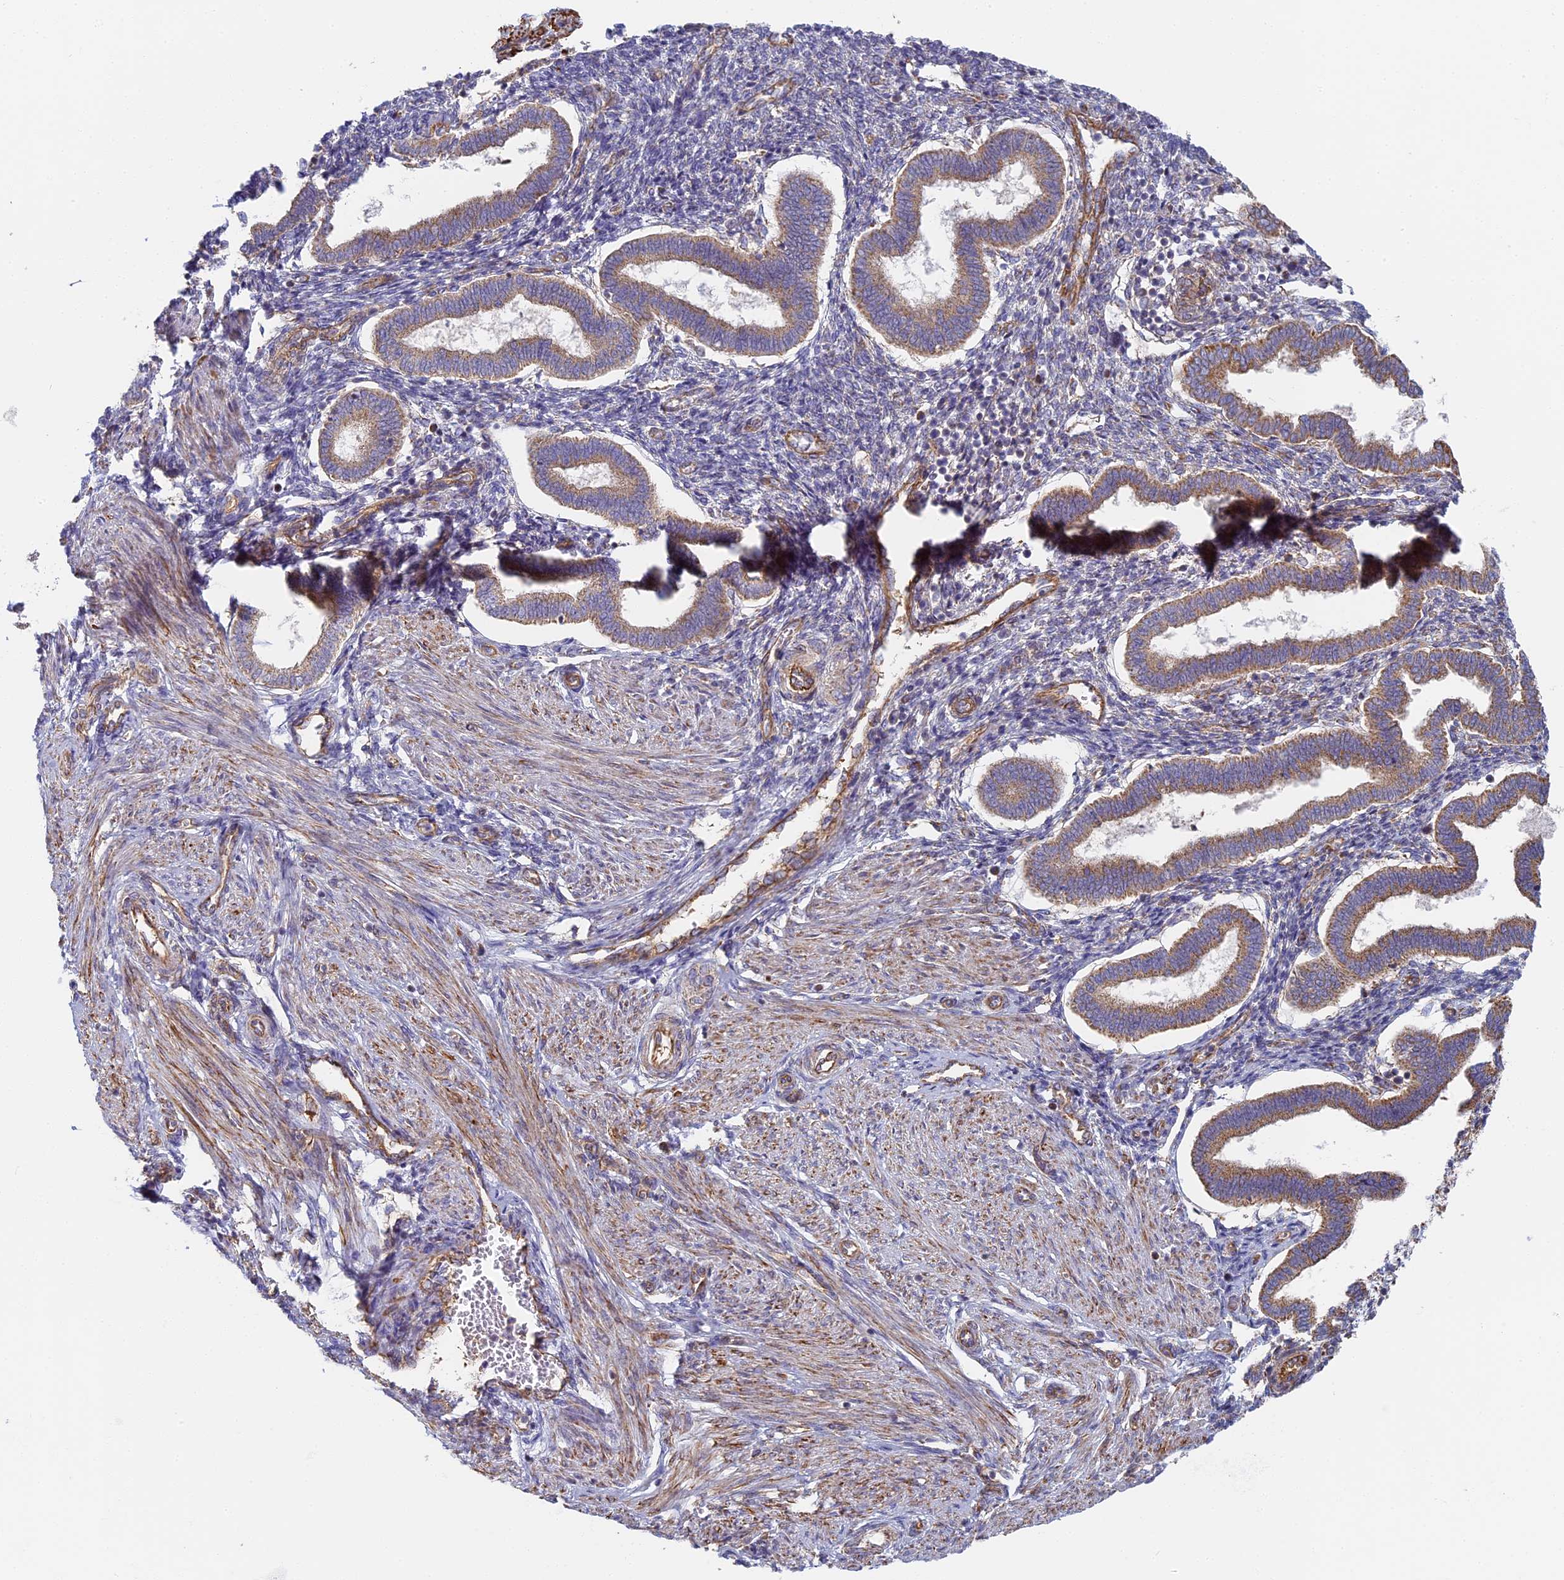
{"staining": {"intensity": "moderate", "quantity": "25%-75%", "location": "cytoplasmic/membranous"}, "tissue": "endometrium", "cell_type": "Cells in endometrial stroma", "image_type": "normal", "snomed": [{"axis": "morphology", "description": "Normal tissue, NOS"}, {"axis": "topography", "description": "Endometrium"}], "caption": "A brown stain highlights moderate cytoplasmic/membranous positivity of a protein in cells in endometrial stroma of normal human endometrium.", "gene": "DDA1", "patient": {"sex": "female", "age": 24}}